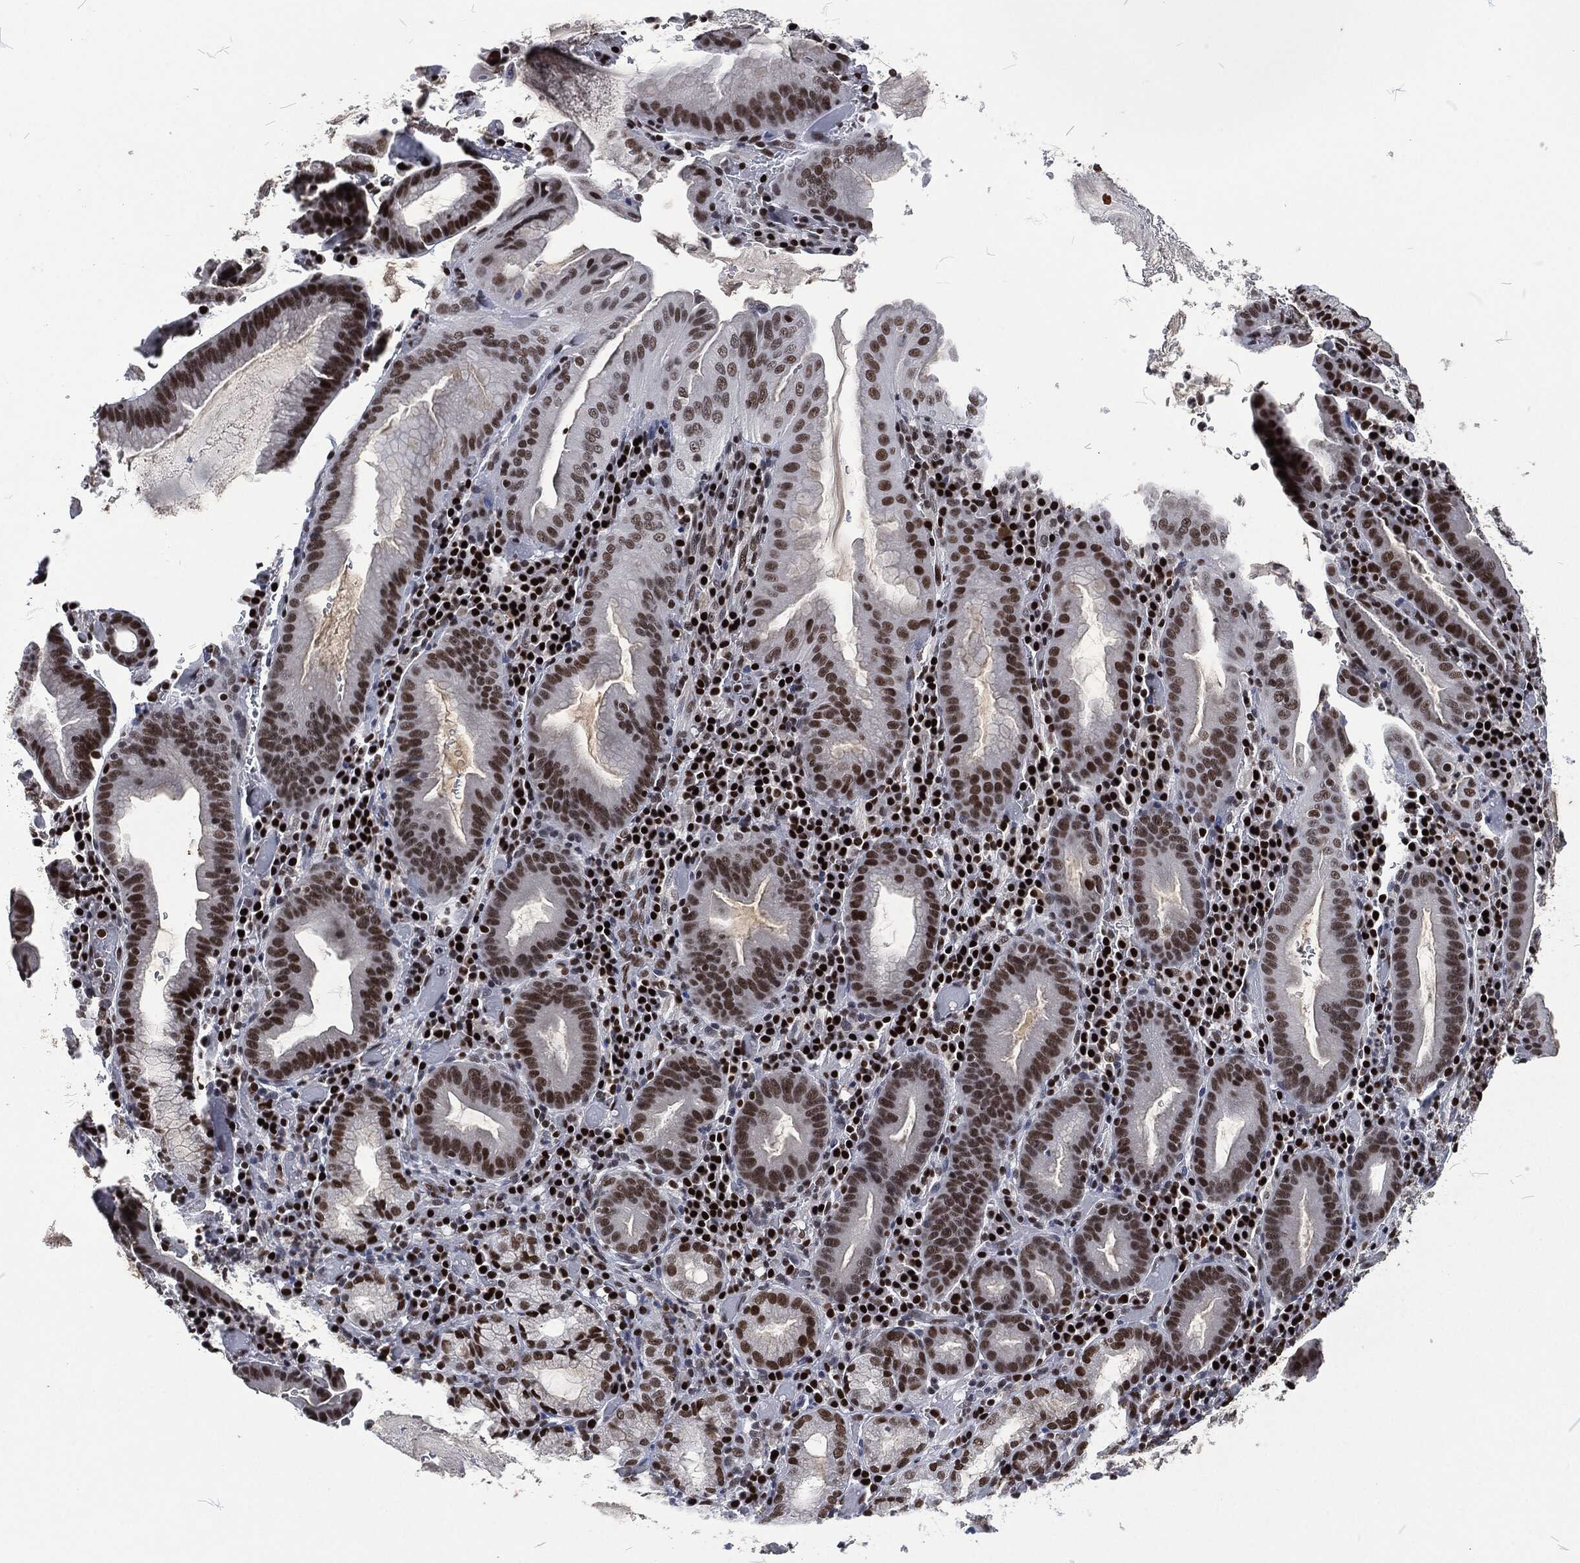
{"staining": {"intensity": "strong", "quantity": "25%-75%", "location": "nuclear"}, "tissue": "stomach cancer", "cell_type": "Tumor cells", "image_type": "cancer", "snomed": [{"axis": "morphology", "description": "Adenocarcinoma, NOS"}, {"axis": "topography", "description": "Stomach"}], "caption": "Protein staining of stomach adenocarcinoma tissue demonstrates strong nuclear positivity in approximately 25%-75% of tumor cells. (Stains: DAB in brown, nuclei in blue, Microscopy: brightfield microscopy at high magnification).", "gene": "DCPS", "patient": {"sex": "male", "age": 79}}